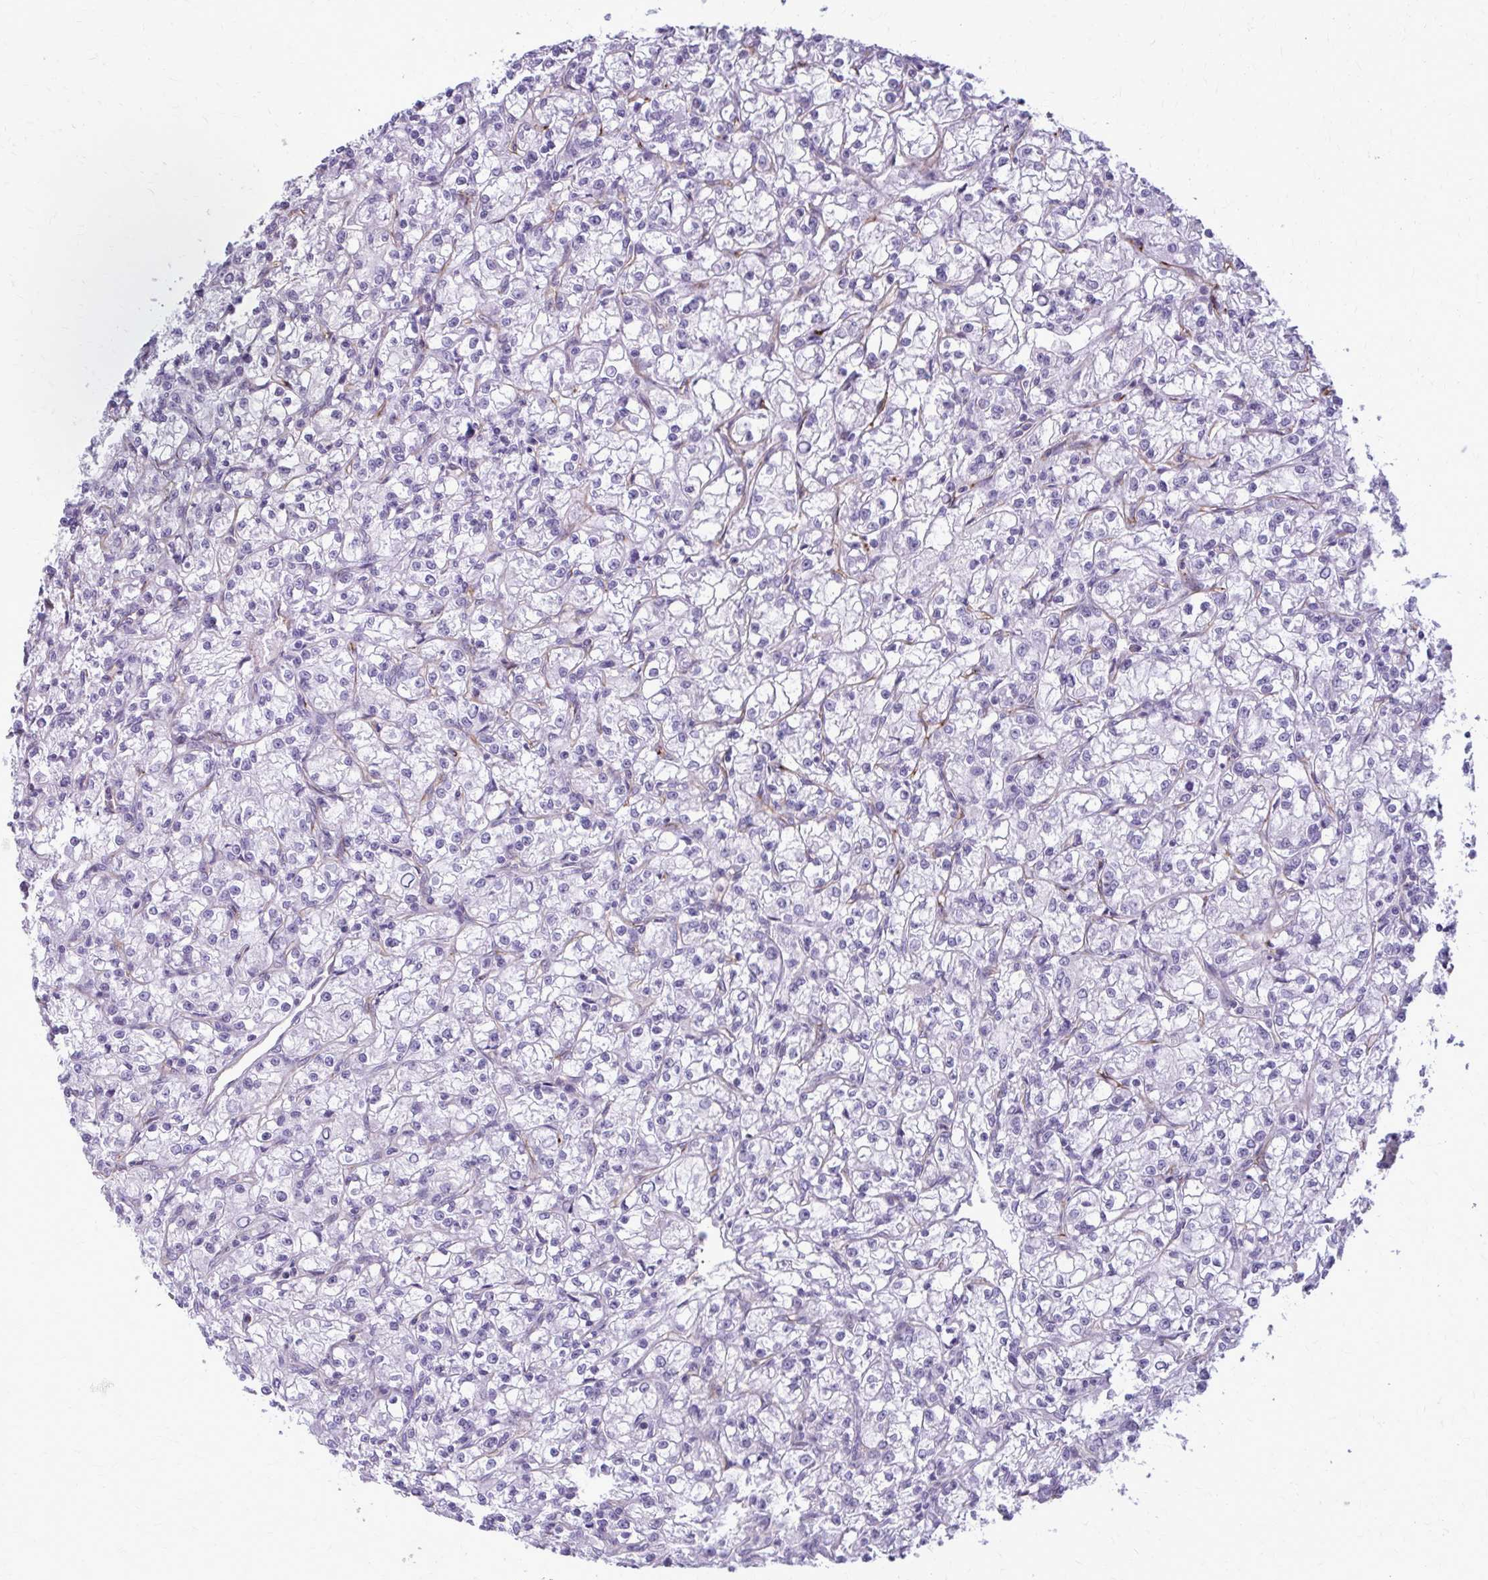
{"staining": {"intensity": "negative", "quantity": "none", "location": "none"}, "tissue": "renal cancer", "cell_type": "Tumor cells", "image_type": "cancer", "snomed": [{"axis": "morphology", "description": "Adenocarcinoma, NOS"}, {"axis": "topography", "description": "Kidney"}], "caption": "This histopathology image is of renal adenocarcinoma stained with immunohistochemistry (IHC) to label a protein in brown with the nuclei are counter-stained blue. There is no staining in tumor cells.", "gene": "CASQ2", "patient": {"sex": "female", "age": 59}}